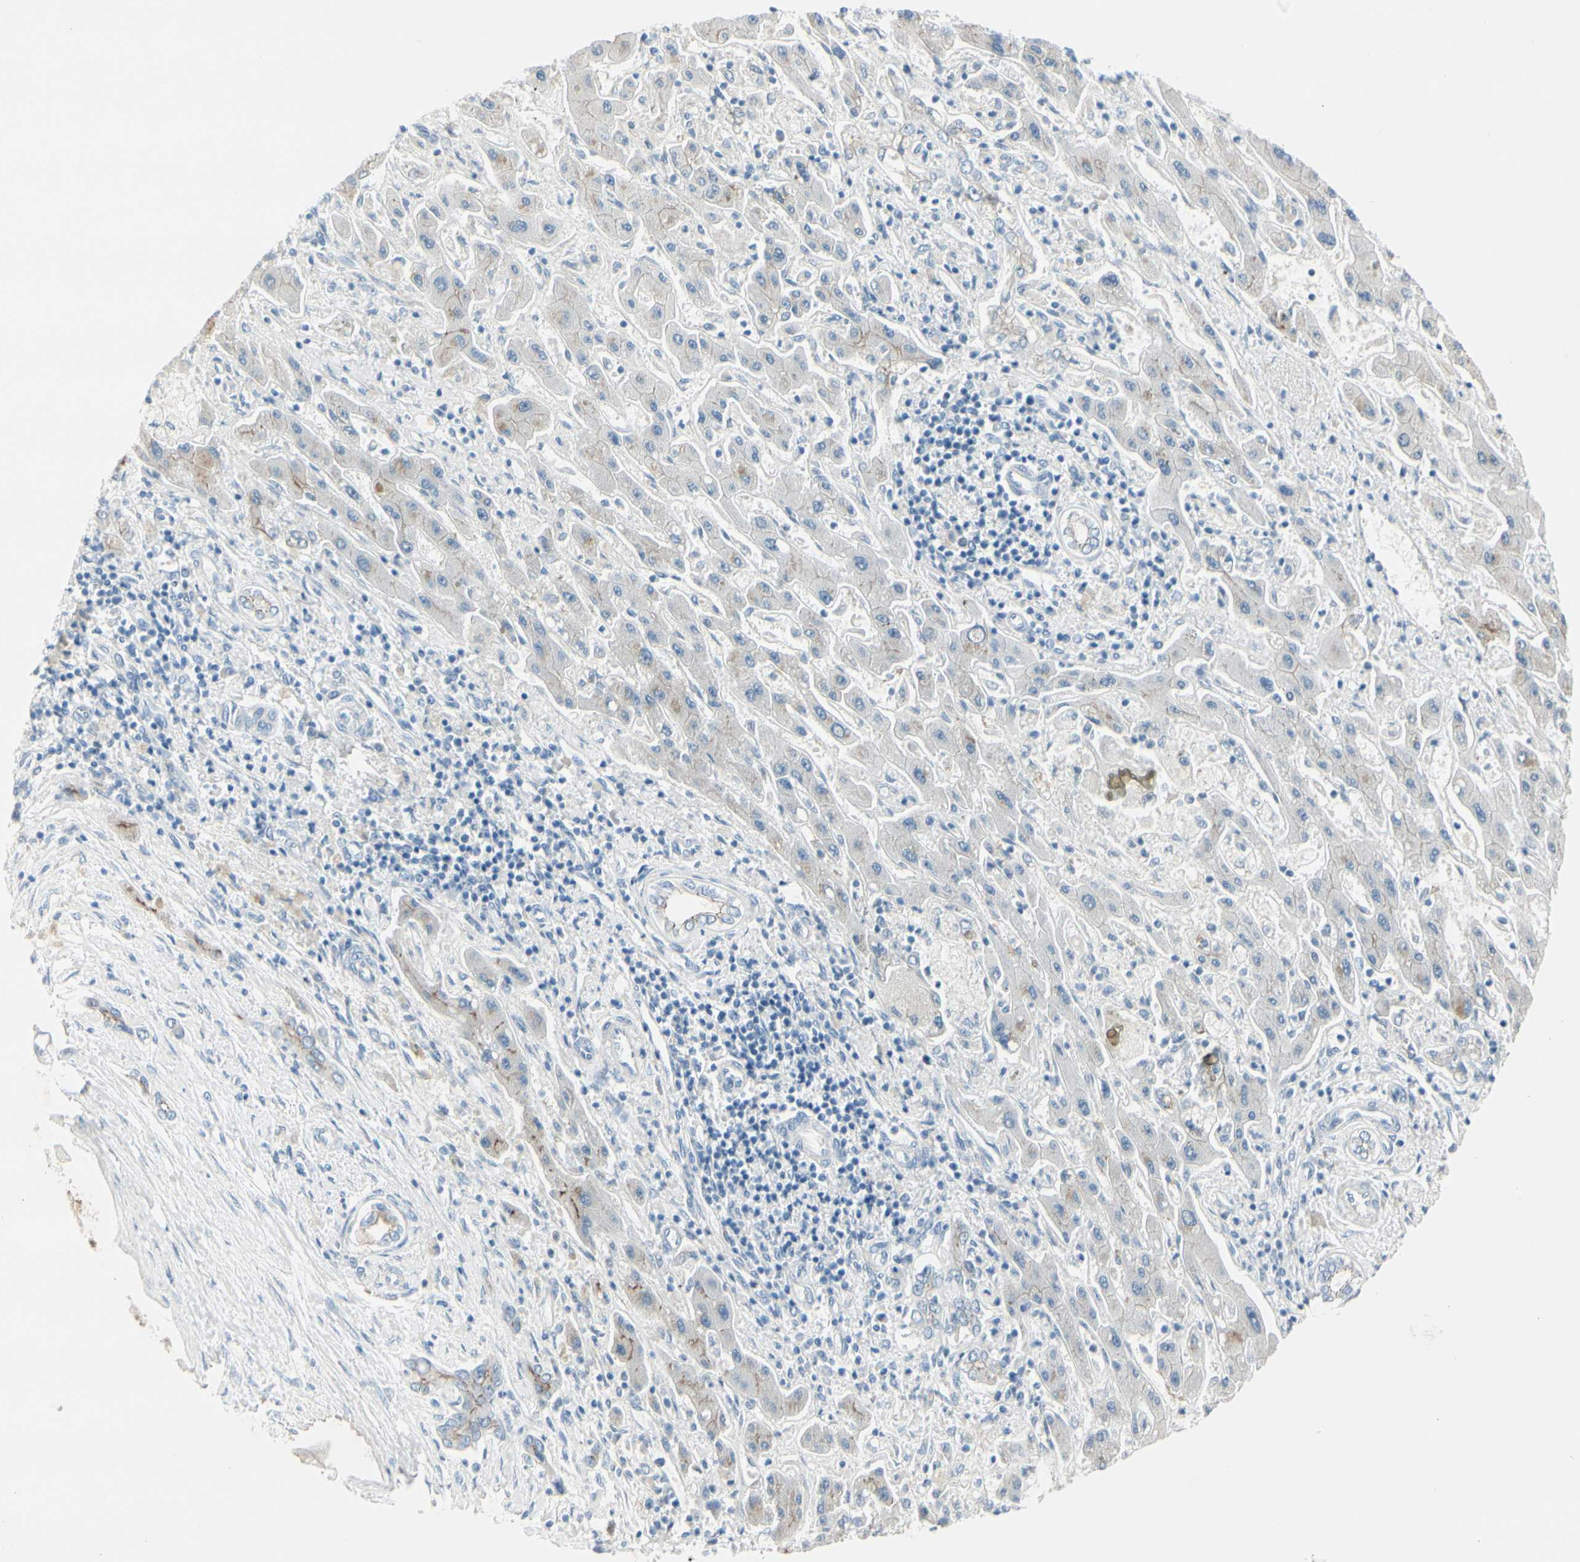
{"staining": {"intensity": "weak", "quantity": "<25%", "location": "cytoplasmic/membranous"}, "tissue": "liver cancer", "cell_type": "Tumor cells", "image_type": "cancer", "snomed": [{"axis": "morphology", "description": "Cholangiocarcinoma"}, {"axis": "topography", "description": "Liver"}], "caption": "DAB immunohistochemical staining of human liver cholangiocarcinoma displays no significant positivity in tumor cells.", "gene": "CDHR5", "patient": {"sex": "male", "age": 50}}